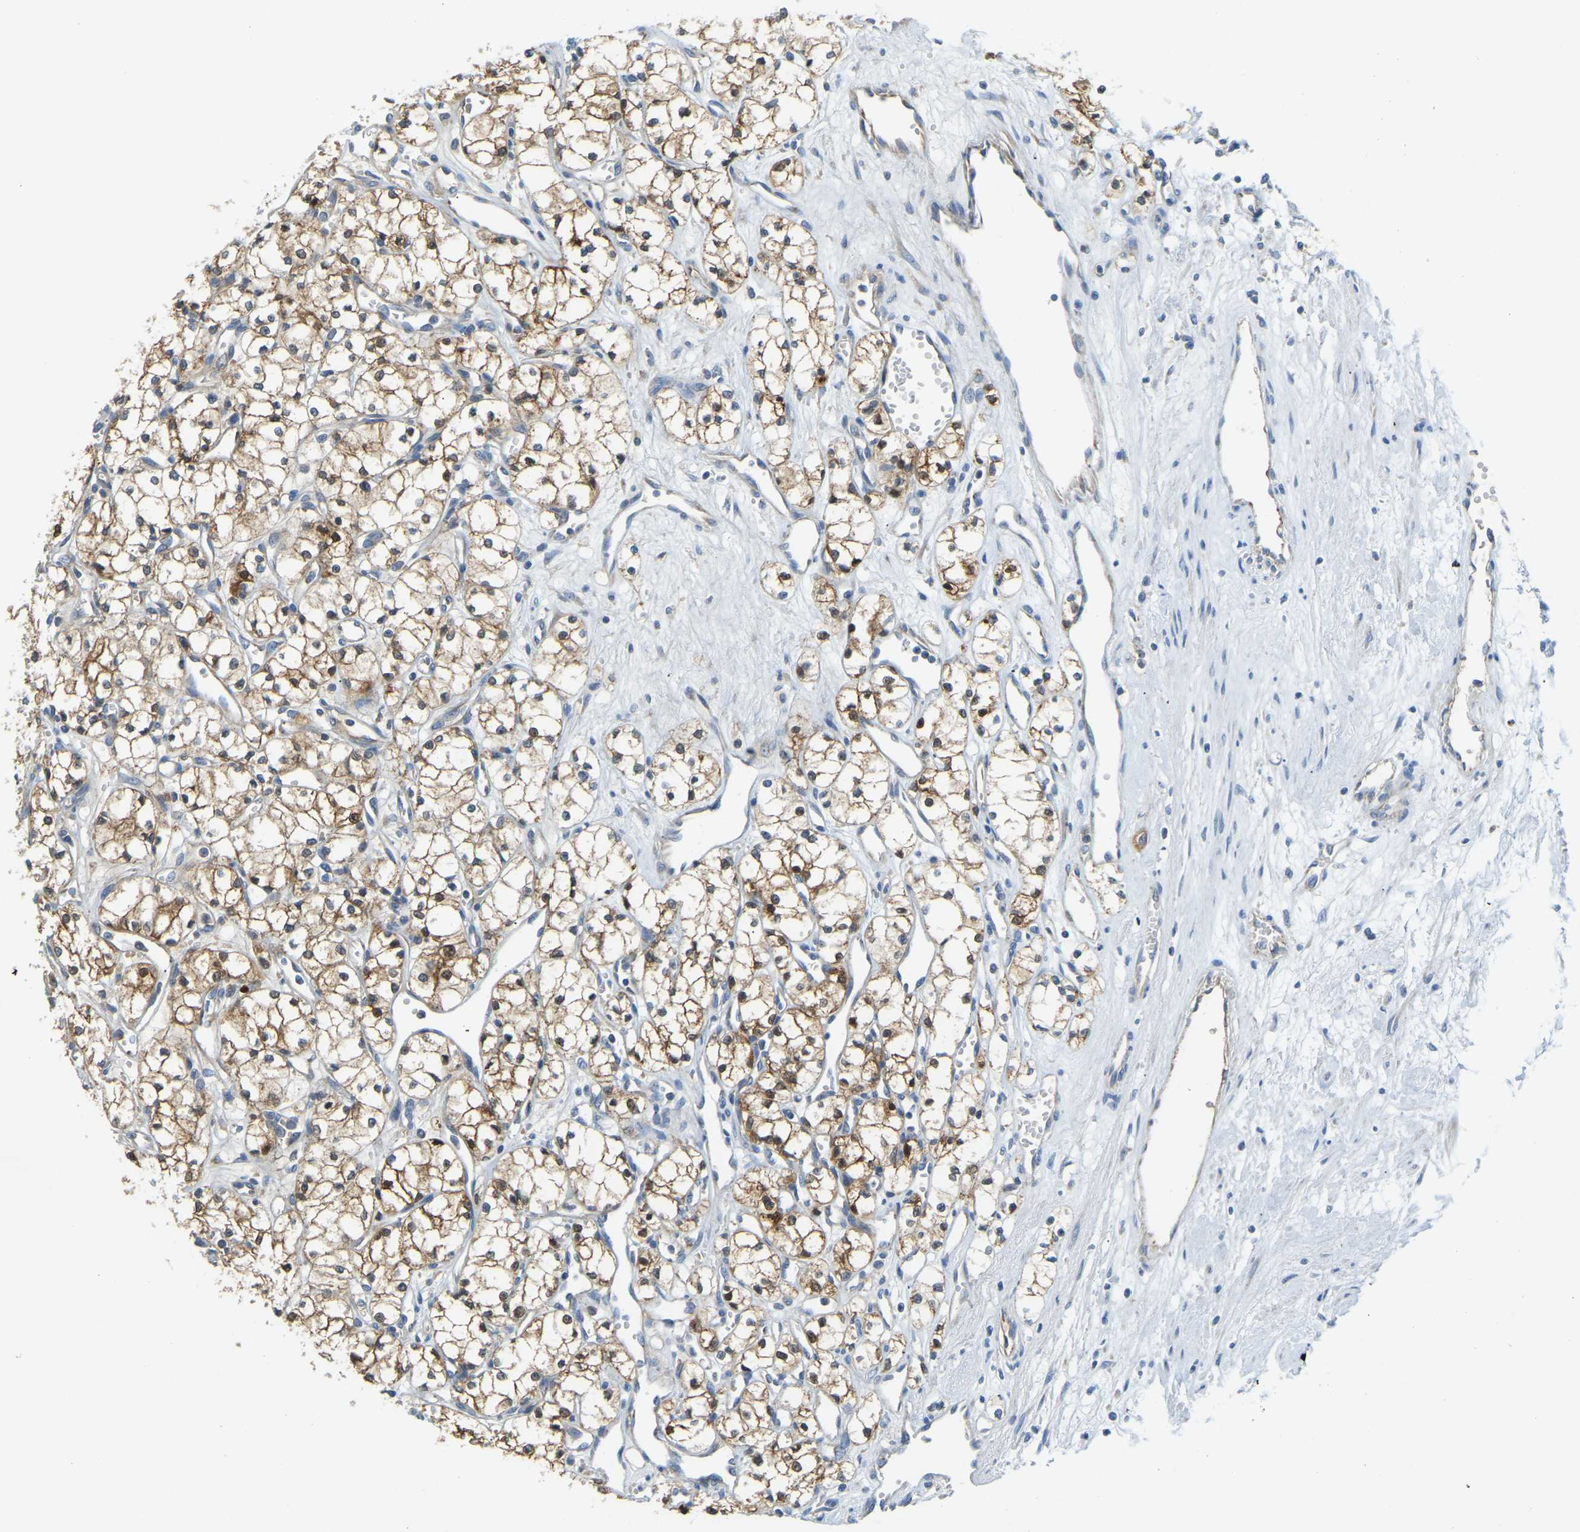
{"staining": {"intensity": "moderate", "quantity": "25%-75%", "location": "cytoplasmic/membranous"}, "tissue": "renal cancer", "cell_type": "Tumor cells", "image_type": "cancer", "snomed": [{"axis": "morphology", "description": "Adenocarcinoma, NOS"}, {"axis": "topography", "description": "Kidney"}], "caption": "Human renal cancer stained with a brown dye demonstrates moderate cytoplasmic/membranous positive staining in approximately 25%-75% of tumor cells.", "gene": "GDA", "patient": {"sex": "male", "age": 59}}